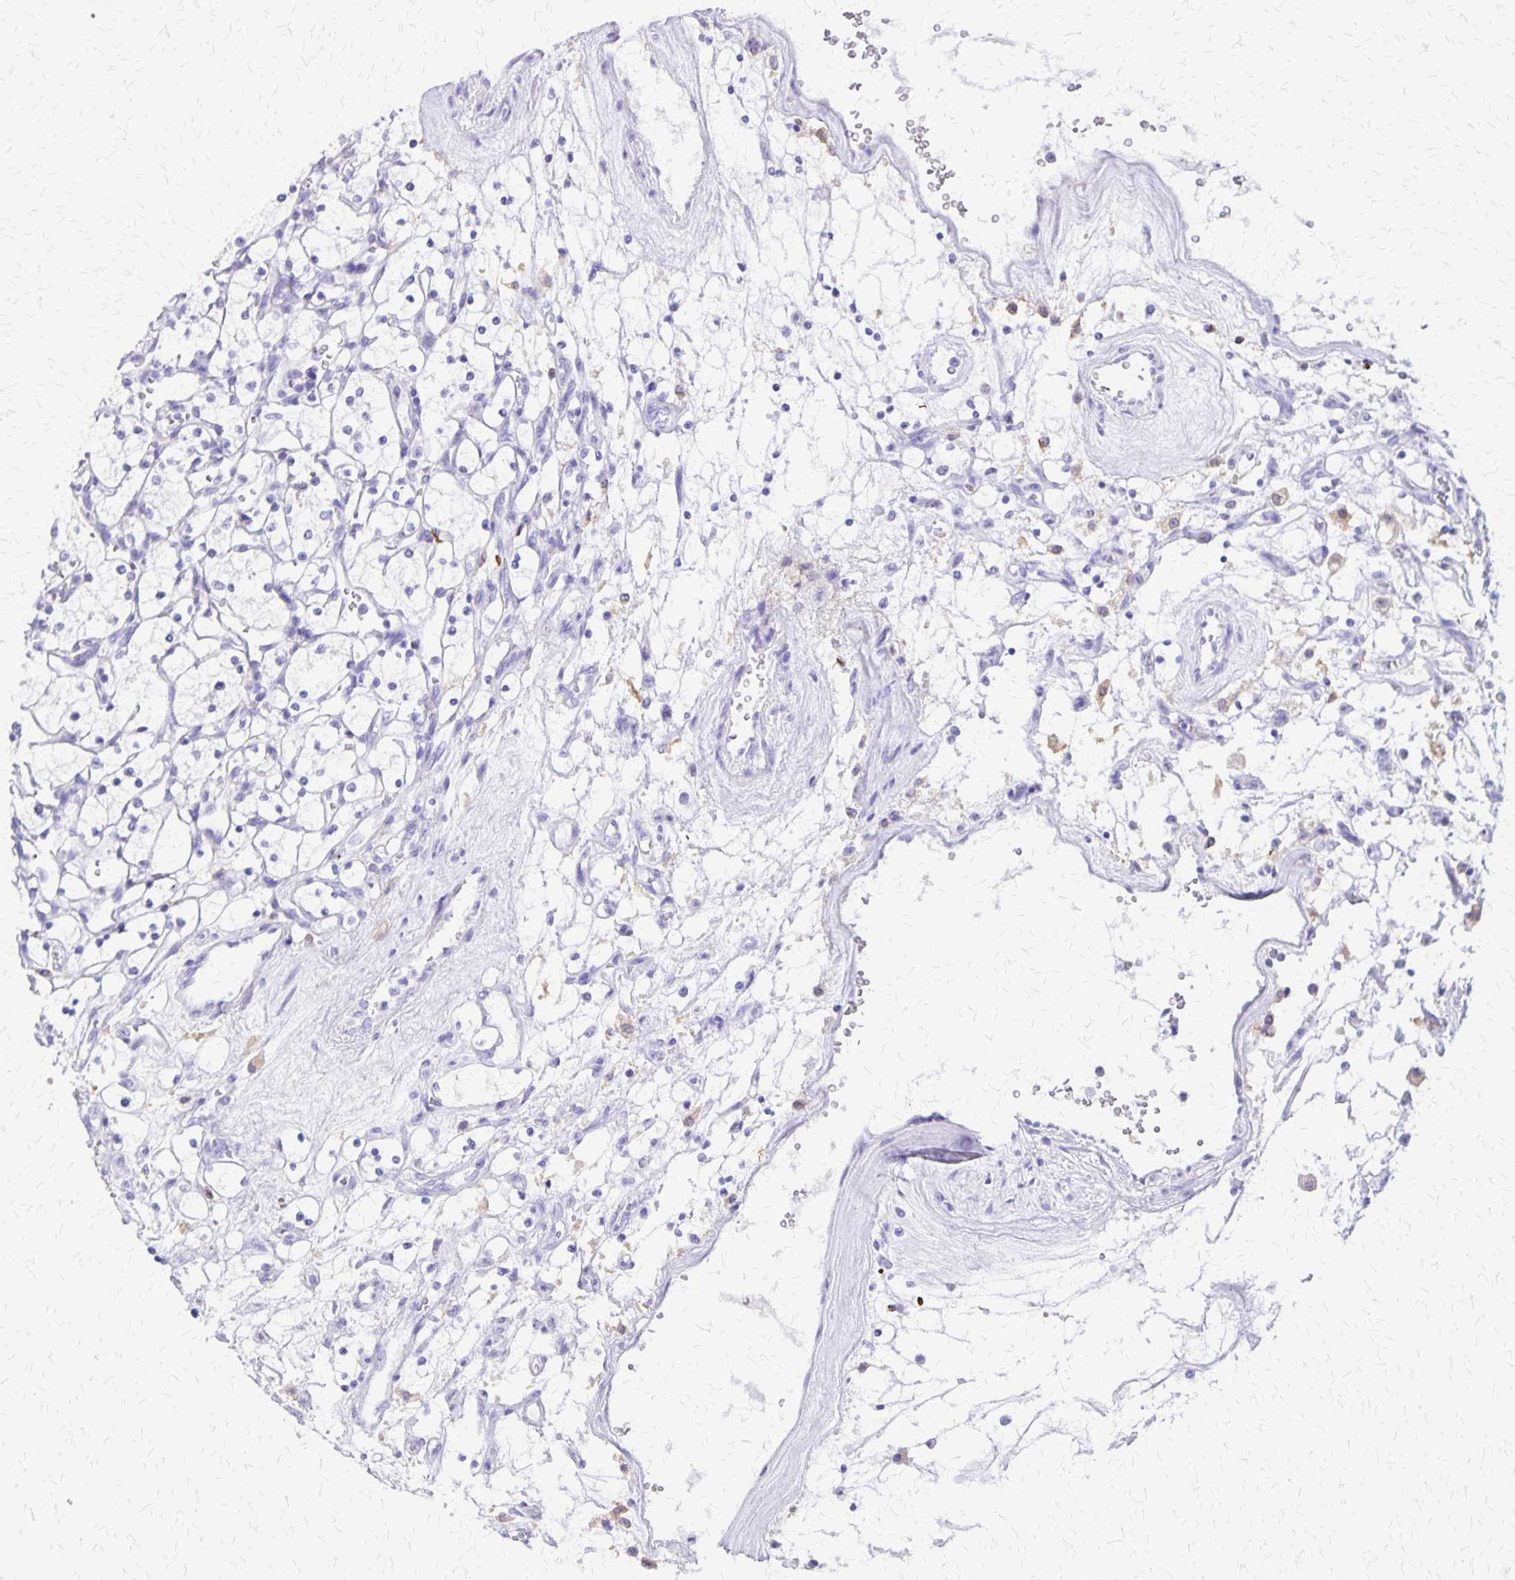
{"staining": {"intensity": "negative", "quantity": "none", "location": "none"}, "tissue": "renal cancer", "cell_type": "Tumor cells", "image_type": "cancer", "snomed": [{"axis": "morphology", "description": "Adenocarcinoma, NOS"}, {"axis": "topography", "description": "Kidney"}], "caption": "This is a histopathology image of IHC staining of adenocarcinoma (renal), which shows no expression in tumor cells.", "gene": "SLC13A2", "patient": {"sex": "female", "age": 69}}